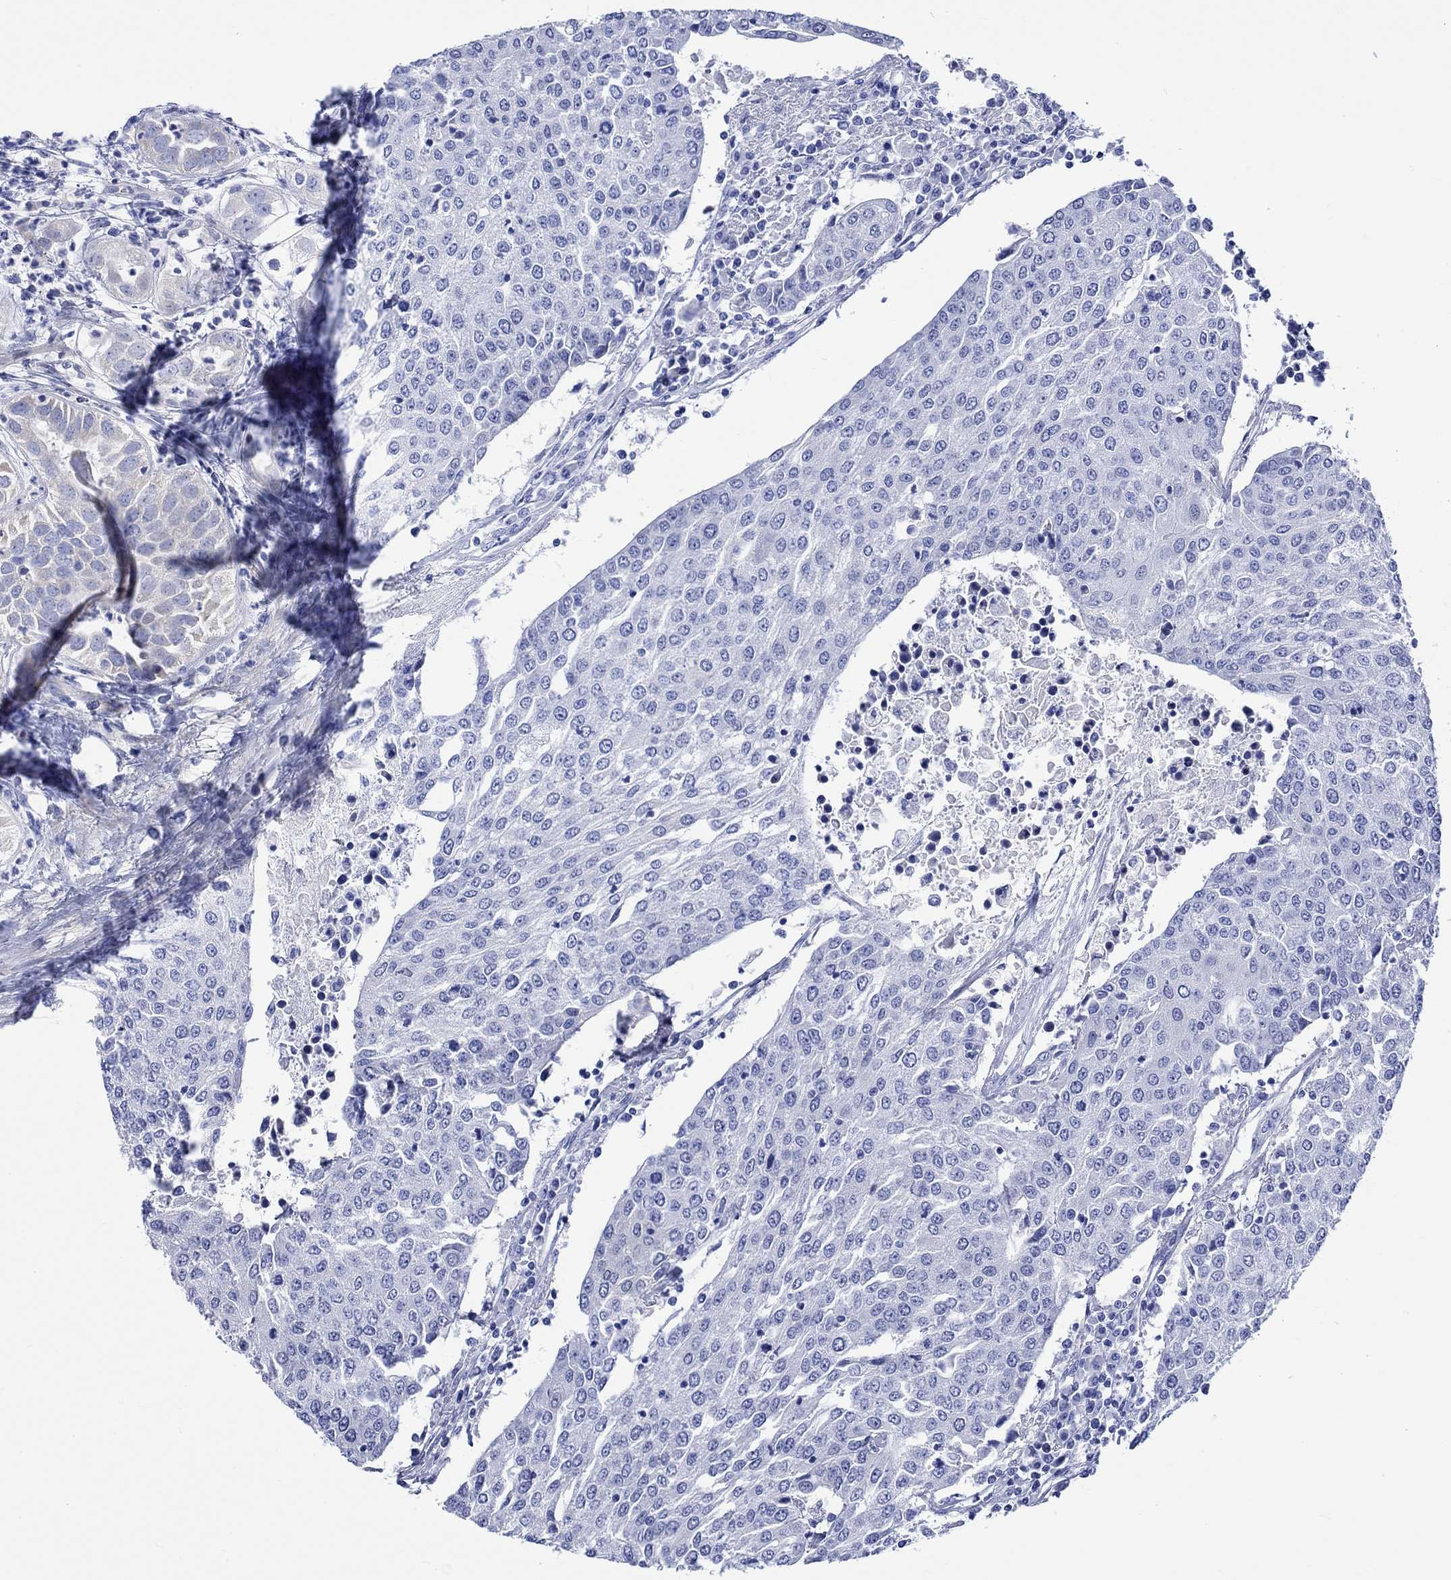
{"staining": {"intensity": "negative", "quantity": "none", "location": "none"}, "tissue": "urothelial cancer", "cell_type": "Tumor cells", "image_type": "cancer", "snomed": [{"axis": "morphology", "description": "Urothelial carcinoma, High grade"}, {"axis": "topography", "description": "Urinary bladder"}], "caption": "This is a photomicrograph of immunohistochemistry (IHC) staining of urothelial carcinoma (high-grade), which shows no staining in tumor cells. (DAB immunohistochemistry (IHC) with hematoxylin counter stain).", "gene": "HARBI1", "patient": {"sex": "female", "age": 85}}